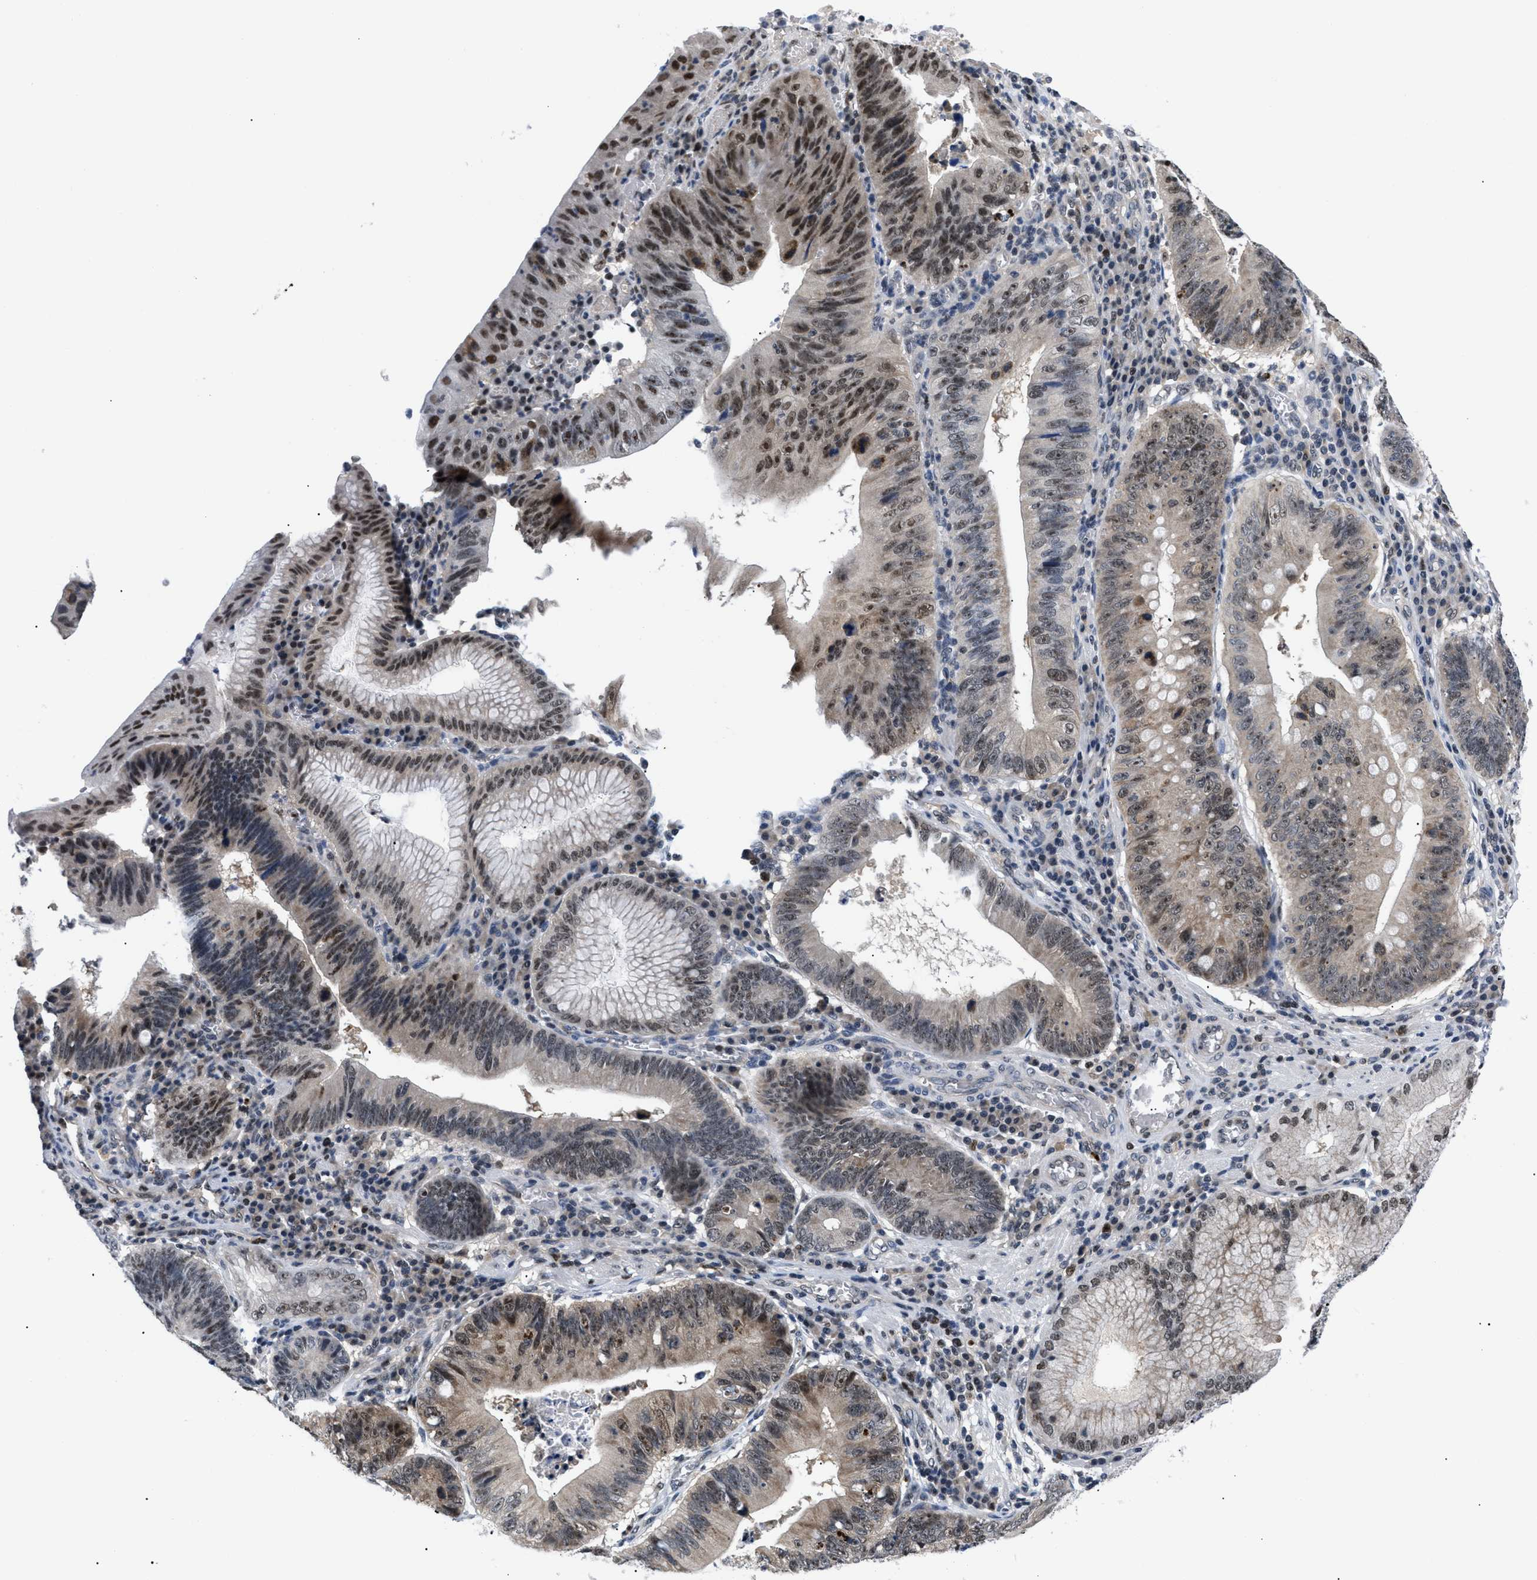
{"staining": {"intensity": "moderate", "quantity": "25%-75%", "location": "cytoplasmic/membranous,nuclear"}, "tissue": "stomach cancer", "cell_type": "Tumor cells", "image_type": "cancer", "snomed": [{"axis": "morphology", "description": "Adenocarcinoma, NOS"}, {"axis": "topography", "description": "Stomach"}], "caption": "Protein staining by IHC reveals moderate cytoplasmic/membranous and nuclear positivity in approximately 25%-75% of tumor cells in stomach cancer.", "gene": "PITHD1", "patient": {"sex": "male", "age": 59}}